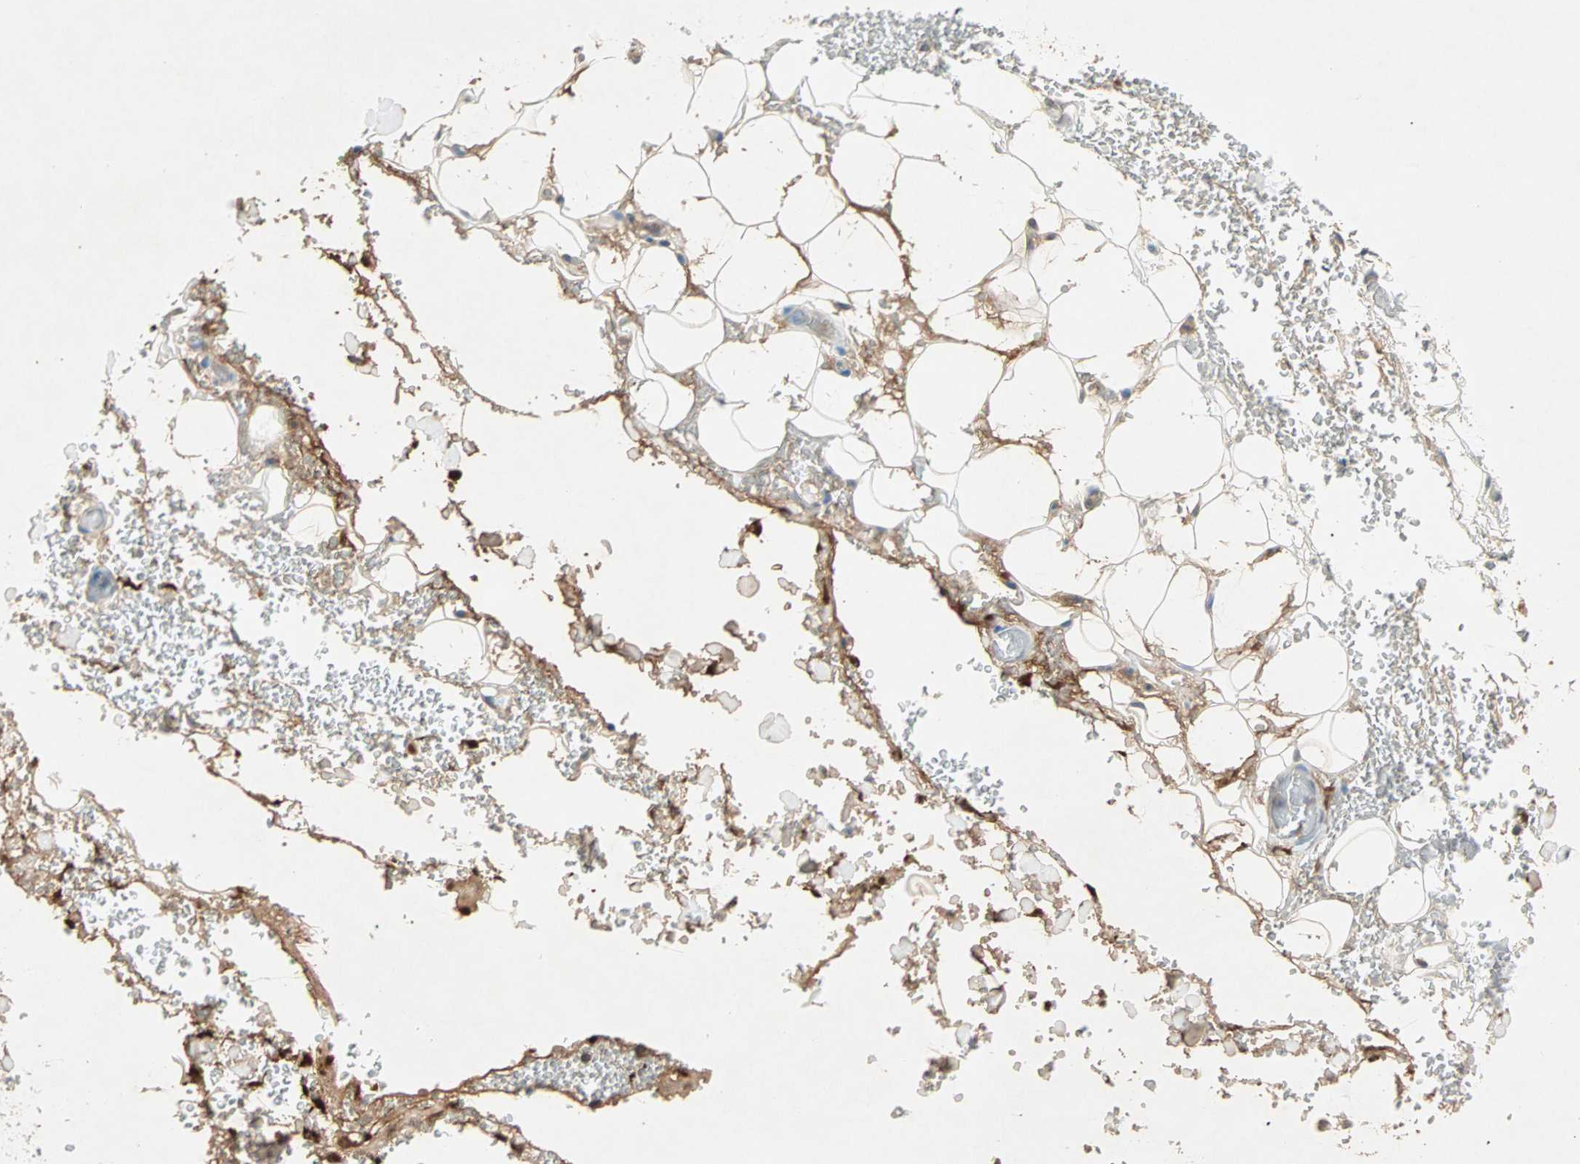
{"staining": {"intensity": "negative", "quantity": "none", "location": "none"}, "tissue": "adipose tissue", "cell_type": "Adipocytes", "image_type": "normal", "snomed": [{"axis": "morphology", "description": "Normal tissue, NOS"}, {"axis": "morphology", "description": "Inflammation, NOS"}, {"axis": "topography", "description": "Breast"}], "caption": "High magnification brightfield microscopy of normal adipose tissue stained with DAB (brown) and counterstained with hematoxylin (blue): adipocytes show no significant positivity.", "gene": "TEC", "patient": {"sex": "female", "age": 65}}